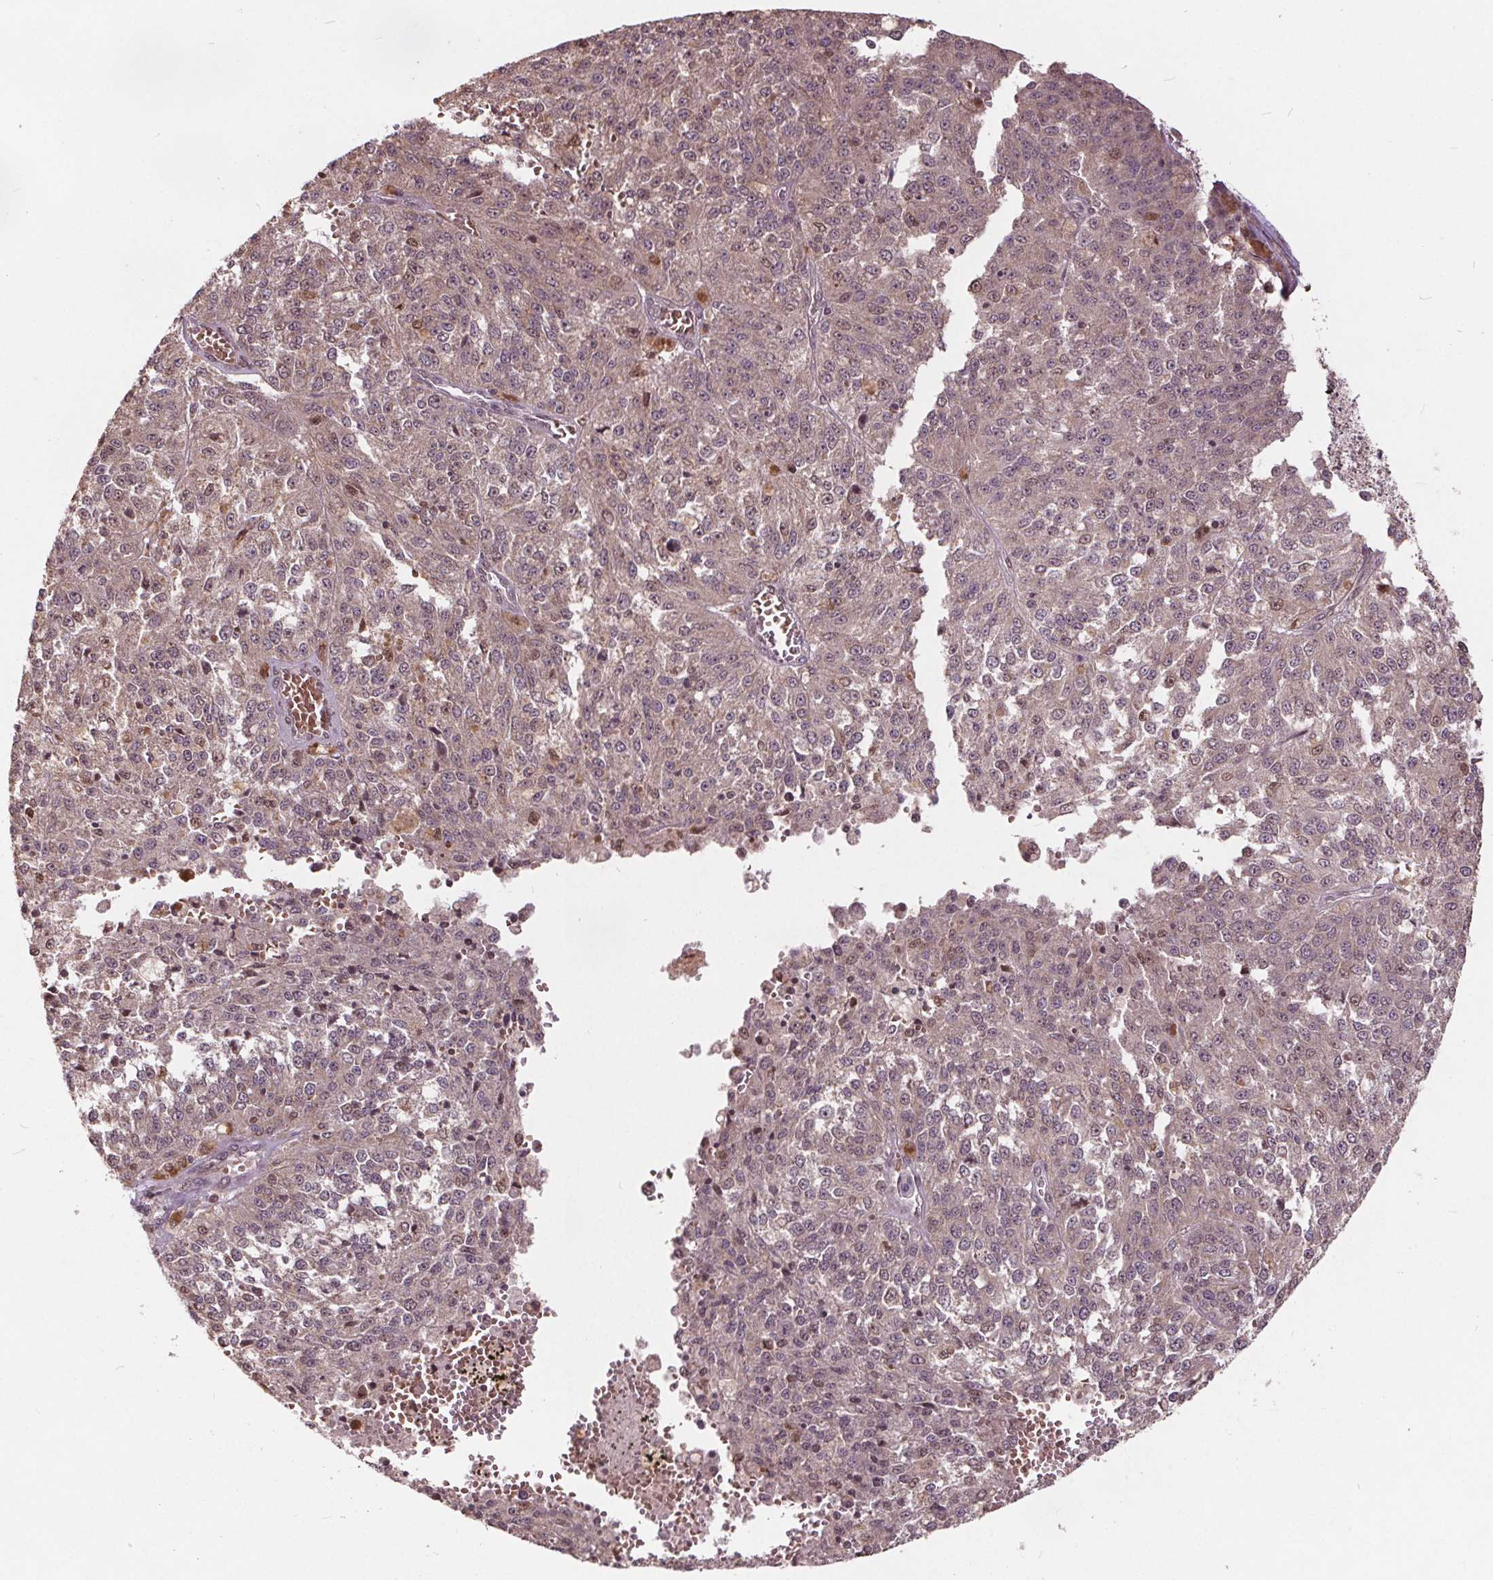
{"staining": {"intensity": "moderate", "quantity": "<25%", "location": "nuclear"}, "tissue": "melanoma", "cell_type": "Tumor cells", "image_type": "cancer", "snomed": [{"axis": "morphology", "description": "Malignant melanoma, Metastatic site"}, {"axis": "topography", "description": "Lymph node"}], "caption": "Malignant melanoma (metastatic site) stained with a protein marker demonstrates moderate staining in tumor cells.", "gene": "HIF1AN", "patient": {"sex": "female", "age": 64}}